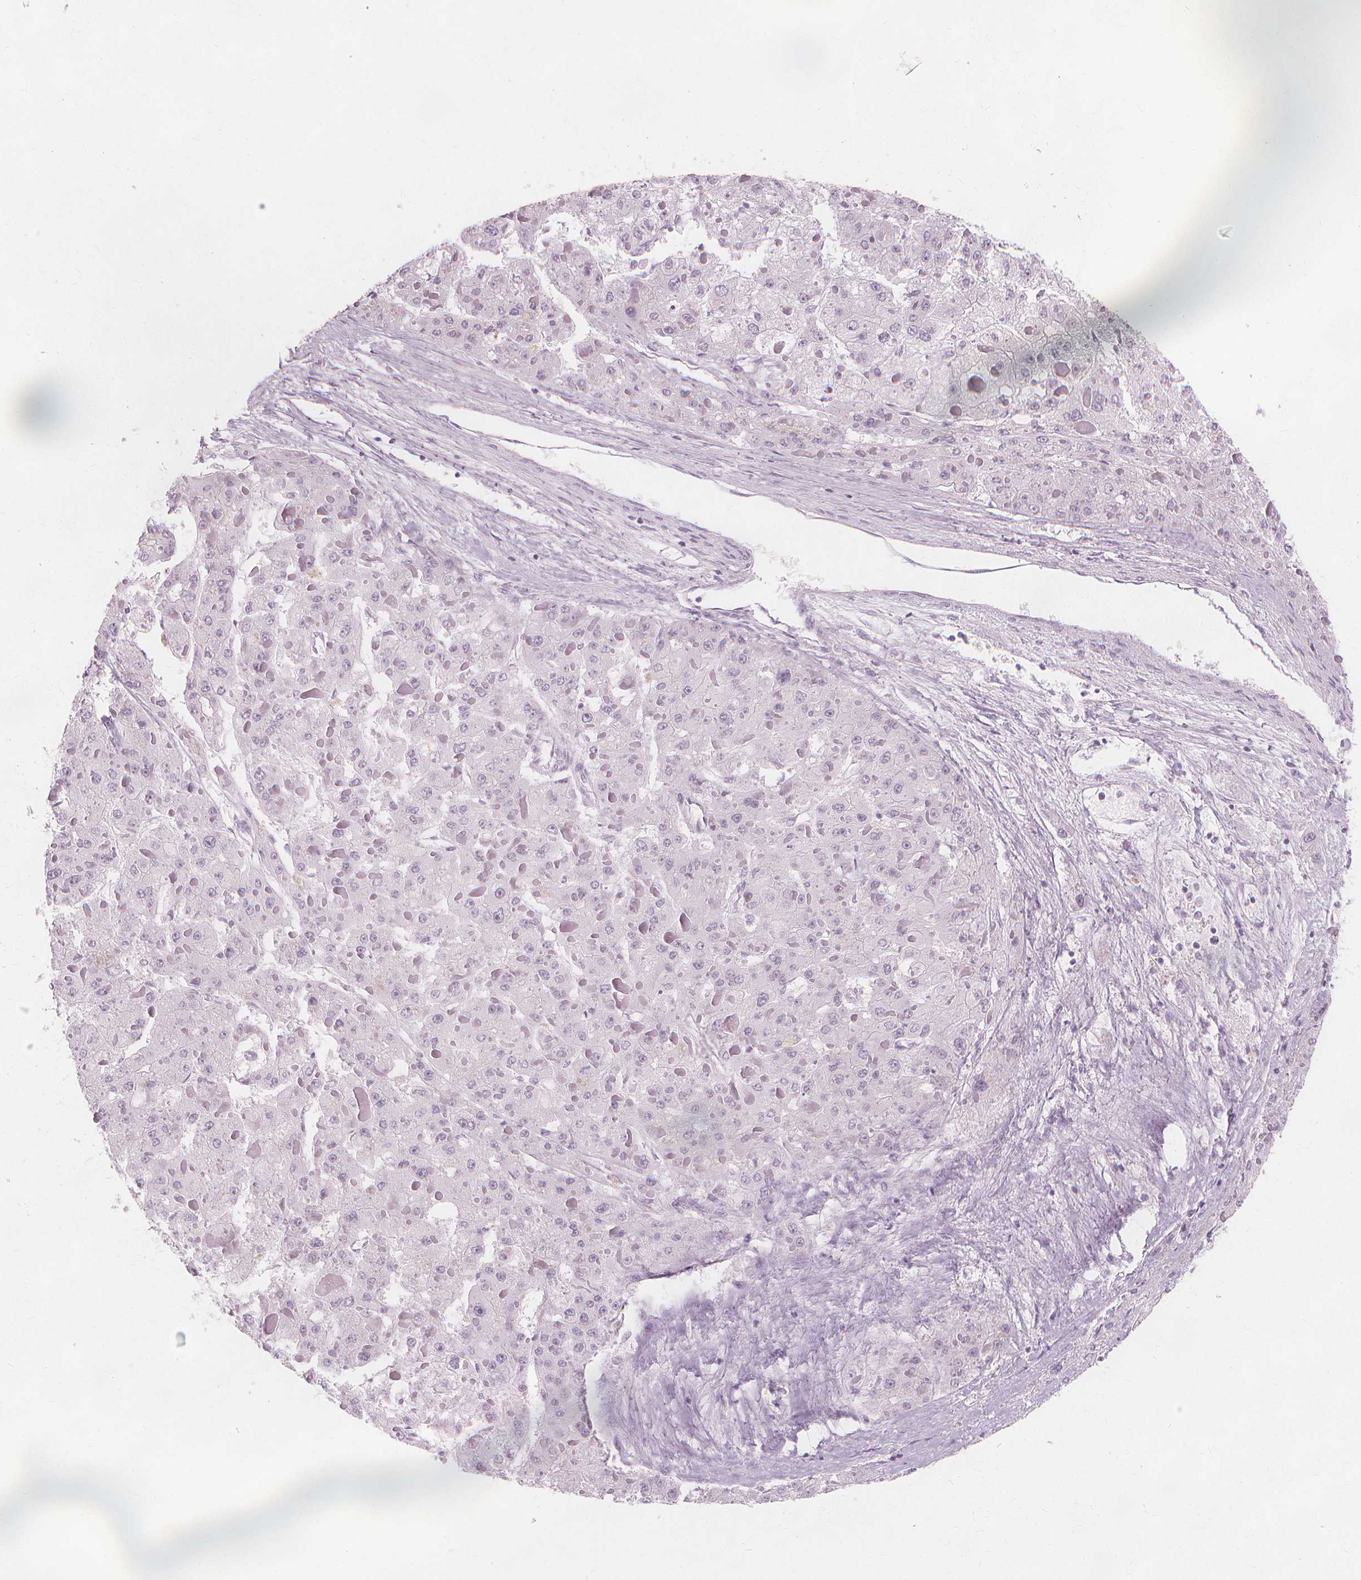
{"staining": {"intensity": "negative", "quantity": "none", "location": "none"}, "tissue": "liver cancer", "cell_type": "Tumor cells", "image_type": "cancer", "snomed": [{"axis": "morphology", "description": "Carcinoma, Hepatocellular, NOS"}, {"axis": "topography", "description": "Liver"}], "caption": "High magnification brightfield microscopy of liver cancer (hepatocellular carcinoma) stained with DAB (3,3'-diaminobenzidine) (brown) and counterstained with hematoxylin (blue): tumor cells show no significant positivity.", "gene": "TFF1", "patient": {"sex": "female", "age": 73}}